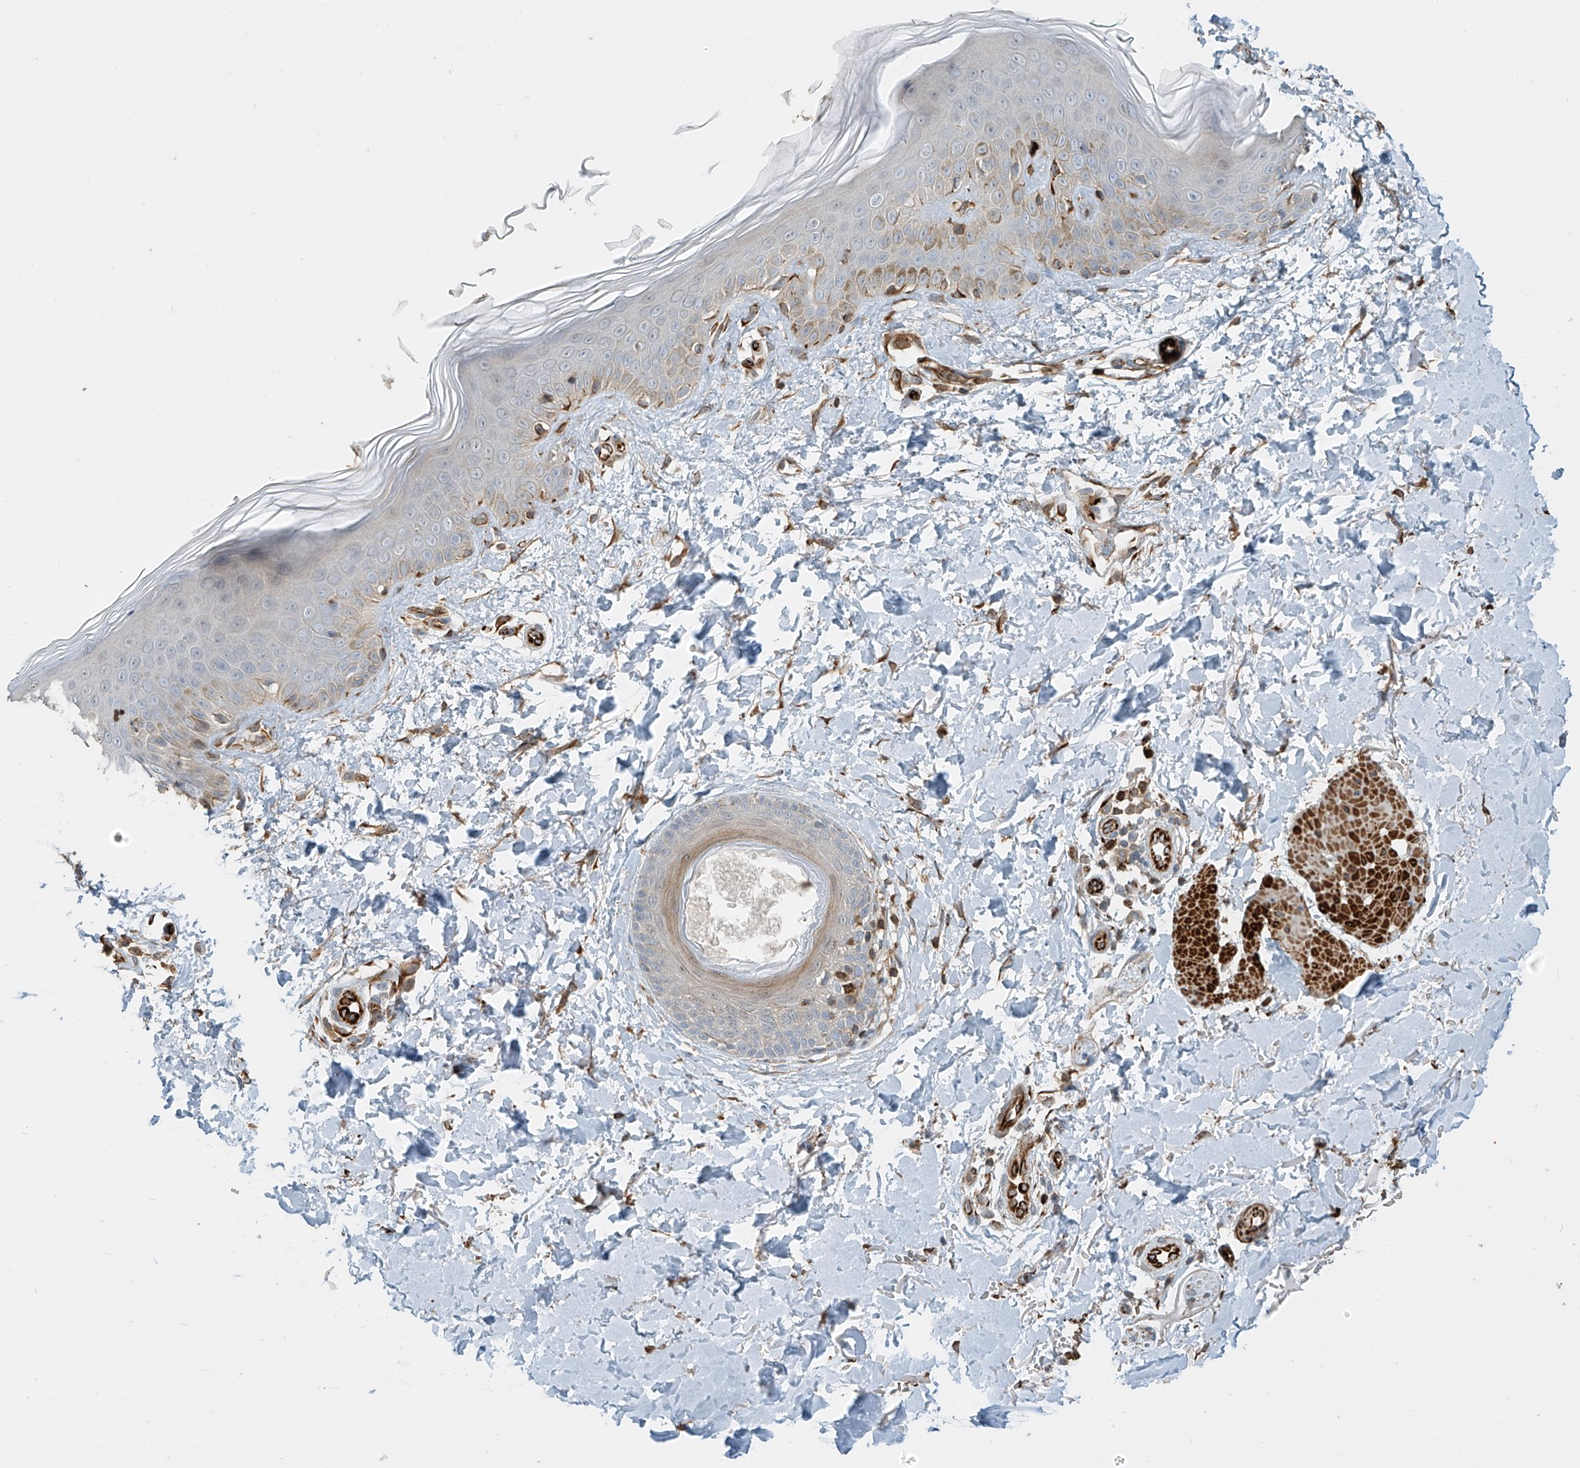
{"staining": {"intensity": "moderate", "quantity": ">75%", "location": "cytoplasmic/membranous"}, "tissue": "skin", "cell_type": "Fibroblasts", "image_type": "normal", "snomed": [{"axis": "morphology", "description": "Normal tissue, NOS"}, {"axis": "topography", "description": "Skin"}], "caption": "Immunohistochemistry (IHC) image of normal skin: human skin stained using immunohistochemistry (IHC) demonstrates medium levels of moderate protein expression localized specifically in the cytoplasmic/membranous of fibroblasts, appearing as a cytoplasmic/membranous brown color.", "gene": "SH3BGRL3", "patient": {"sex": "male", "age": 37}}